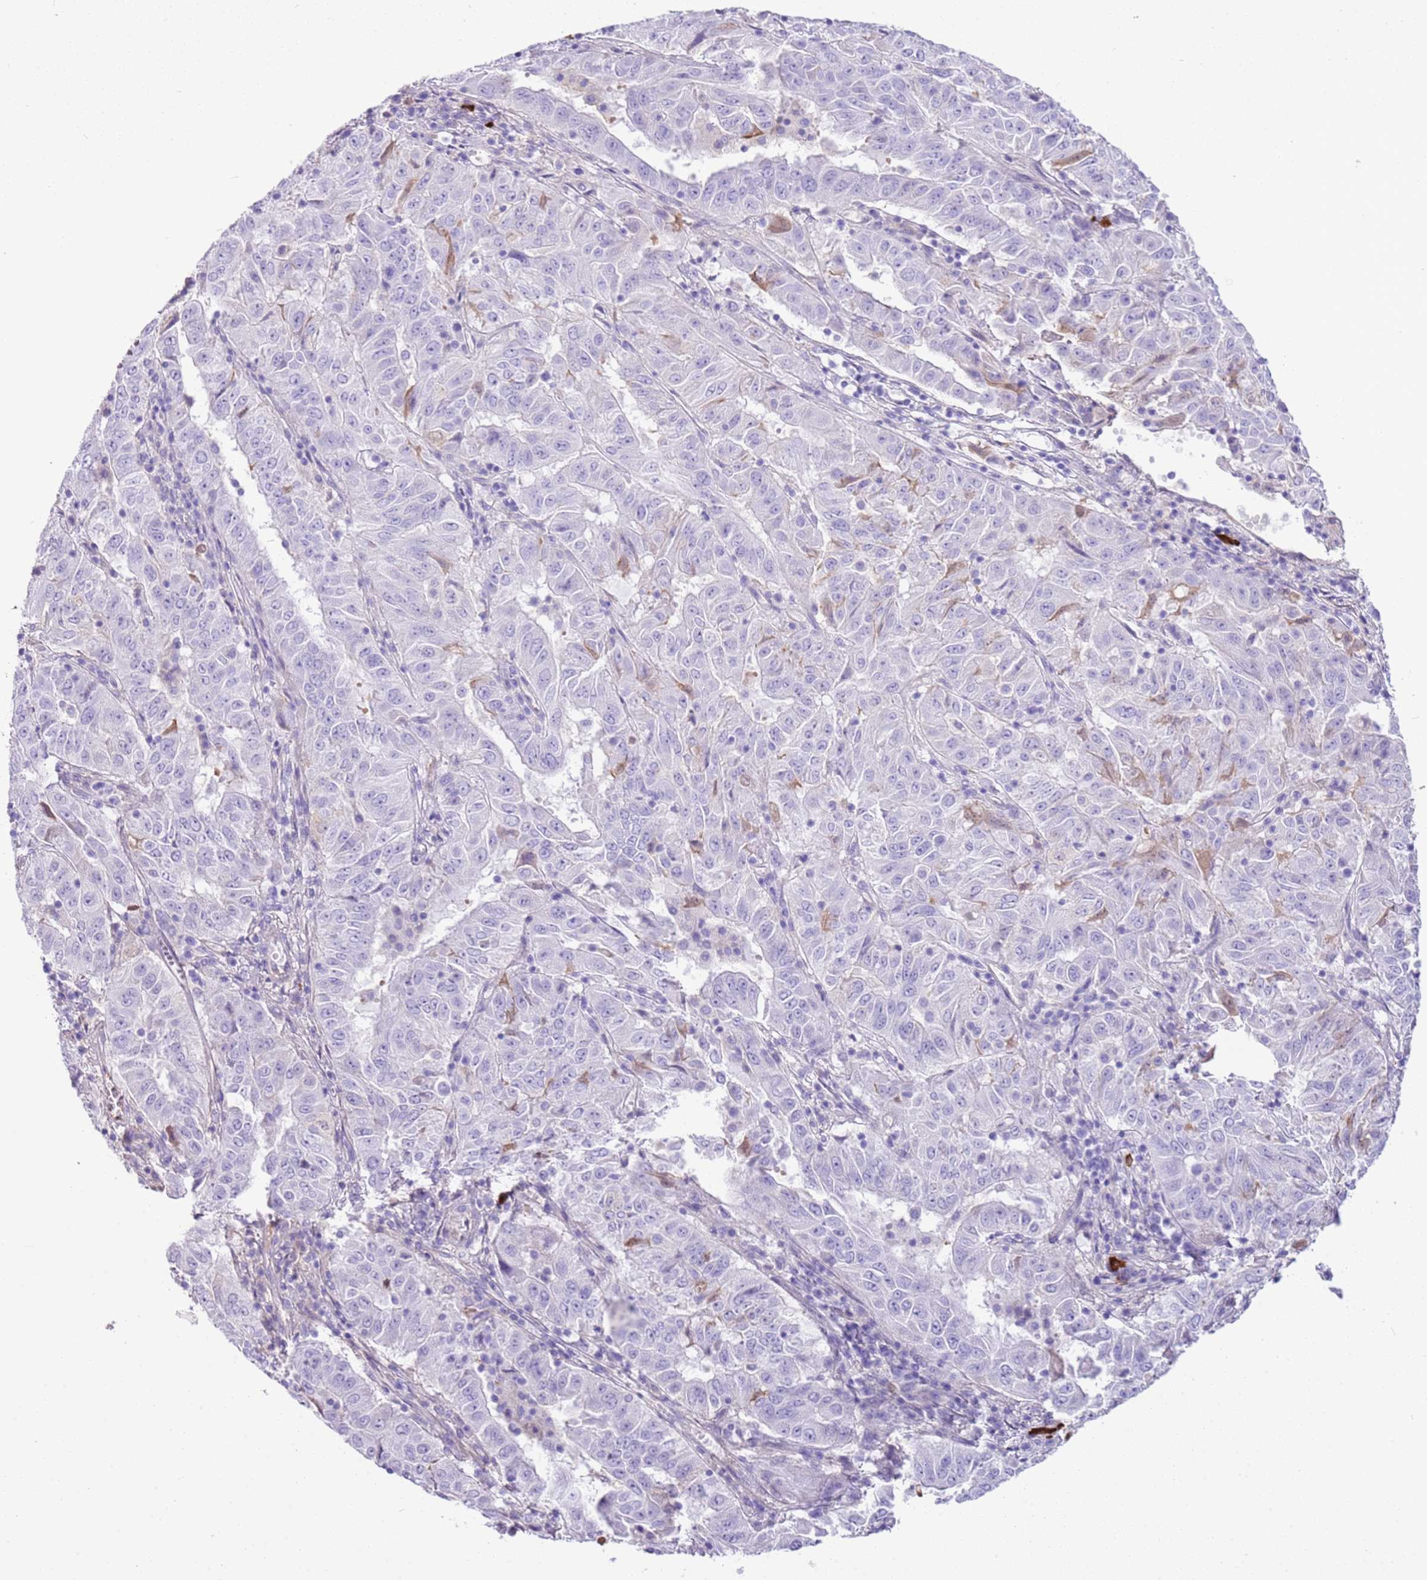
{"staining": {"intensity": "negative", "quantity": "none", "location": "none"}, "tissue": "pancreatic cancer", "cell_type": "Tumor cells", "image_type": "cancer", "snomed": [{"axis": "morphology", "description": "Adenocarcinoma, NOS"}, {"axis": "topography", "description": "Pancreas"}], "caption": "A micrograph of pancreatic adenocarcinoma stained for a protein exhibits no brown staining in tumor cells.", "gene": "IGKV3D-11", "patient": {"sex": "male", "age": 63}}